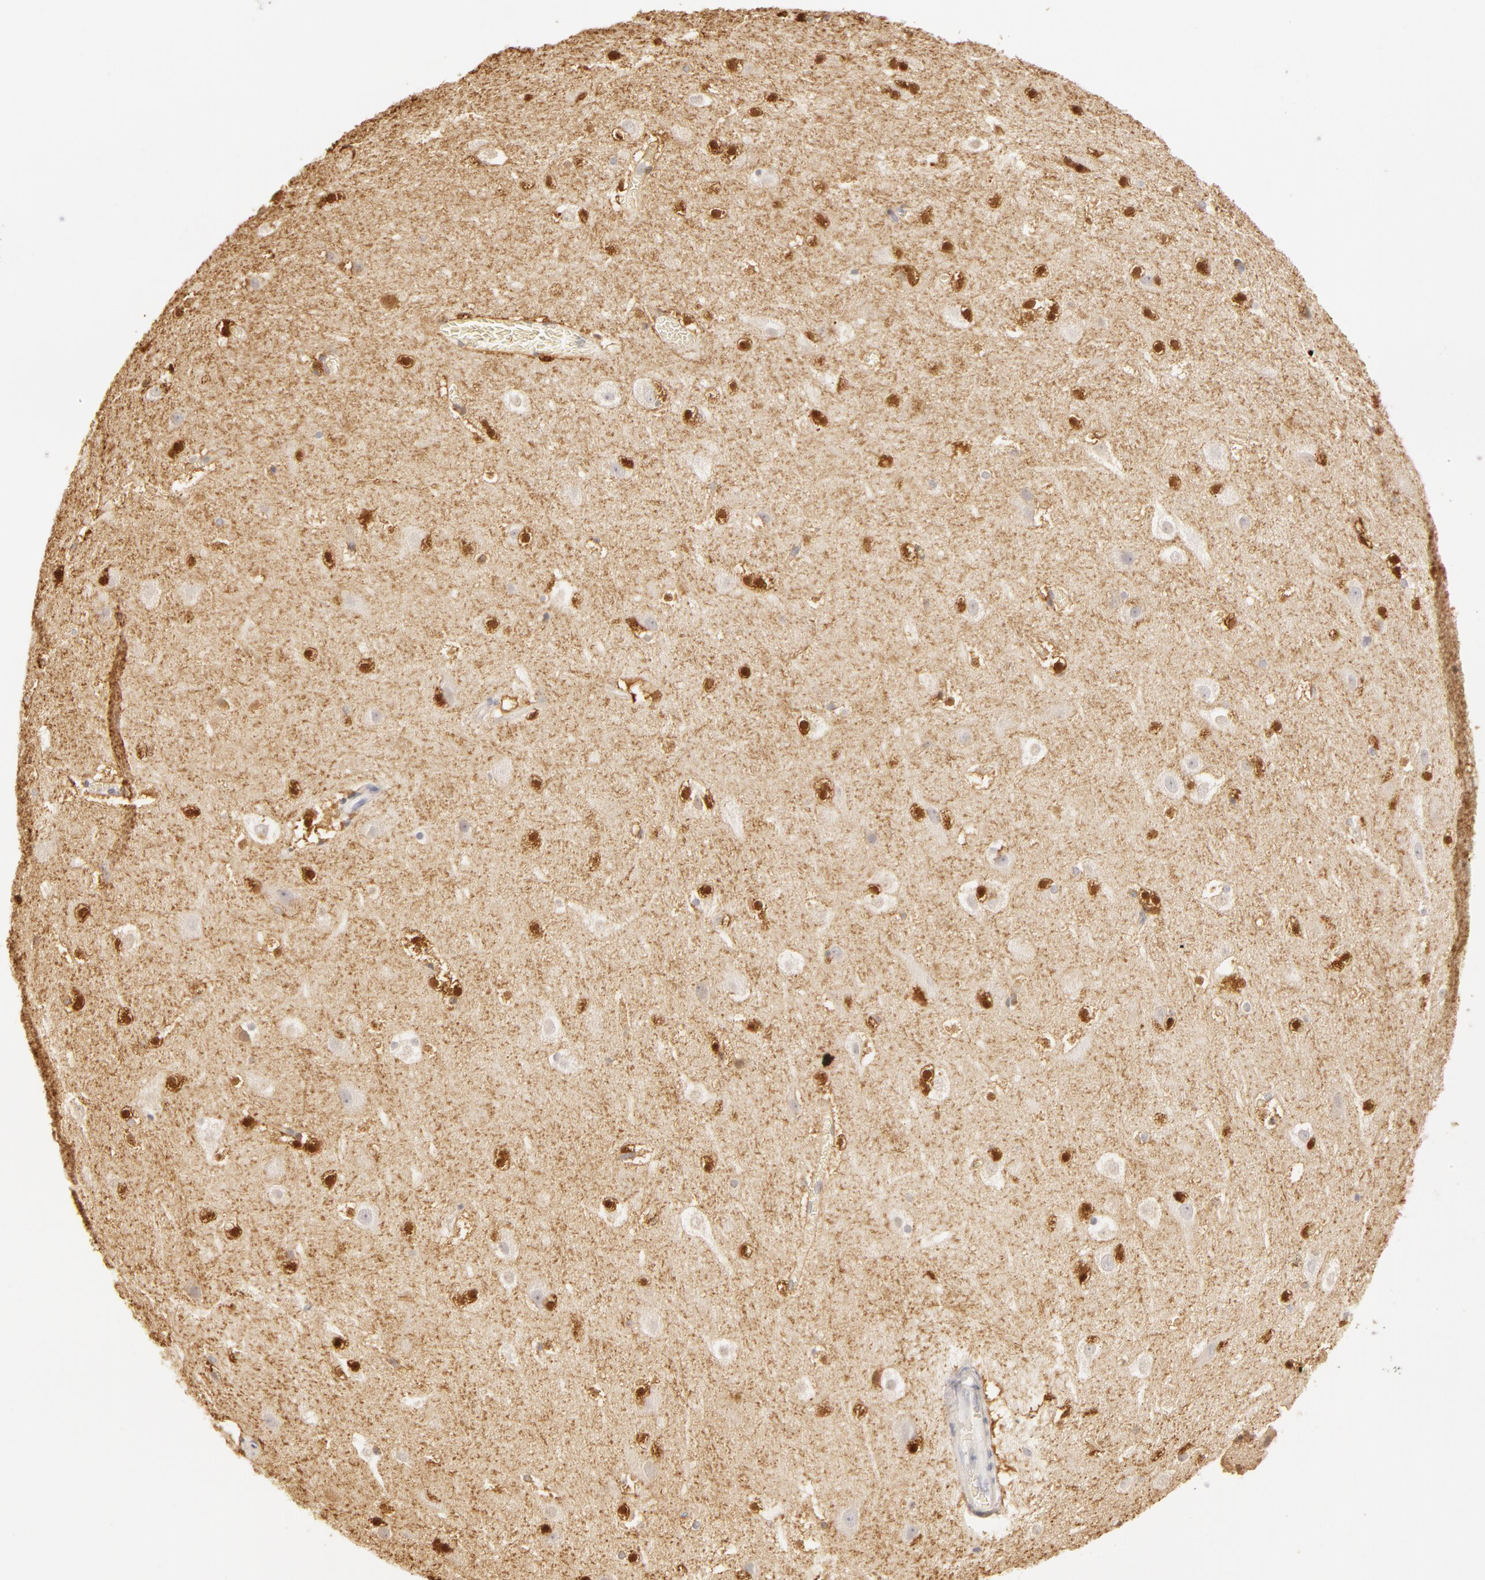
{"staining": {"intensity": "moderate", "quantity": ">75%", "location": "cytoplasmic/membranous"}, "tissue": "cerebral cortex", "cell_type": "Endothelial cells", "image_type": "normal", "snomed": [{"axis": "morphology", "description": "Normal tissue, NOS"}, {"axis": "topography", "description": "Cerebral cortex"}], "caption": "Protein analysis of normal cerebral cortex reveals moderate cytoplasmic/membranous expression in about >75% of endothelial cells. (Stains: DAB in brown, nuclei in blue, Microscopy: brightfield microscopy at high magnification).", "gene": "CA2", "patient": {"sex": "male", "age": 45}}